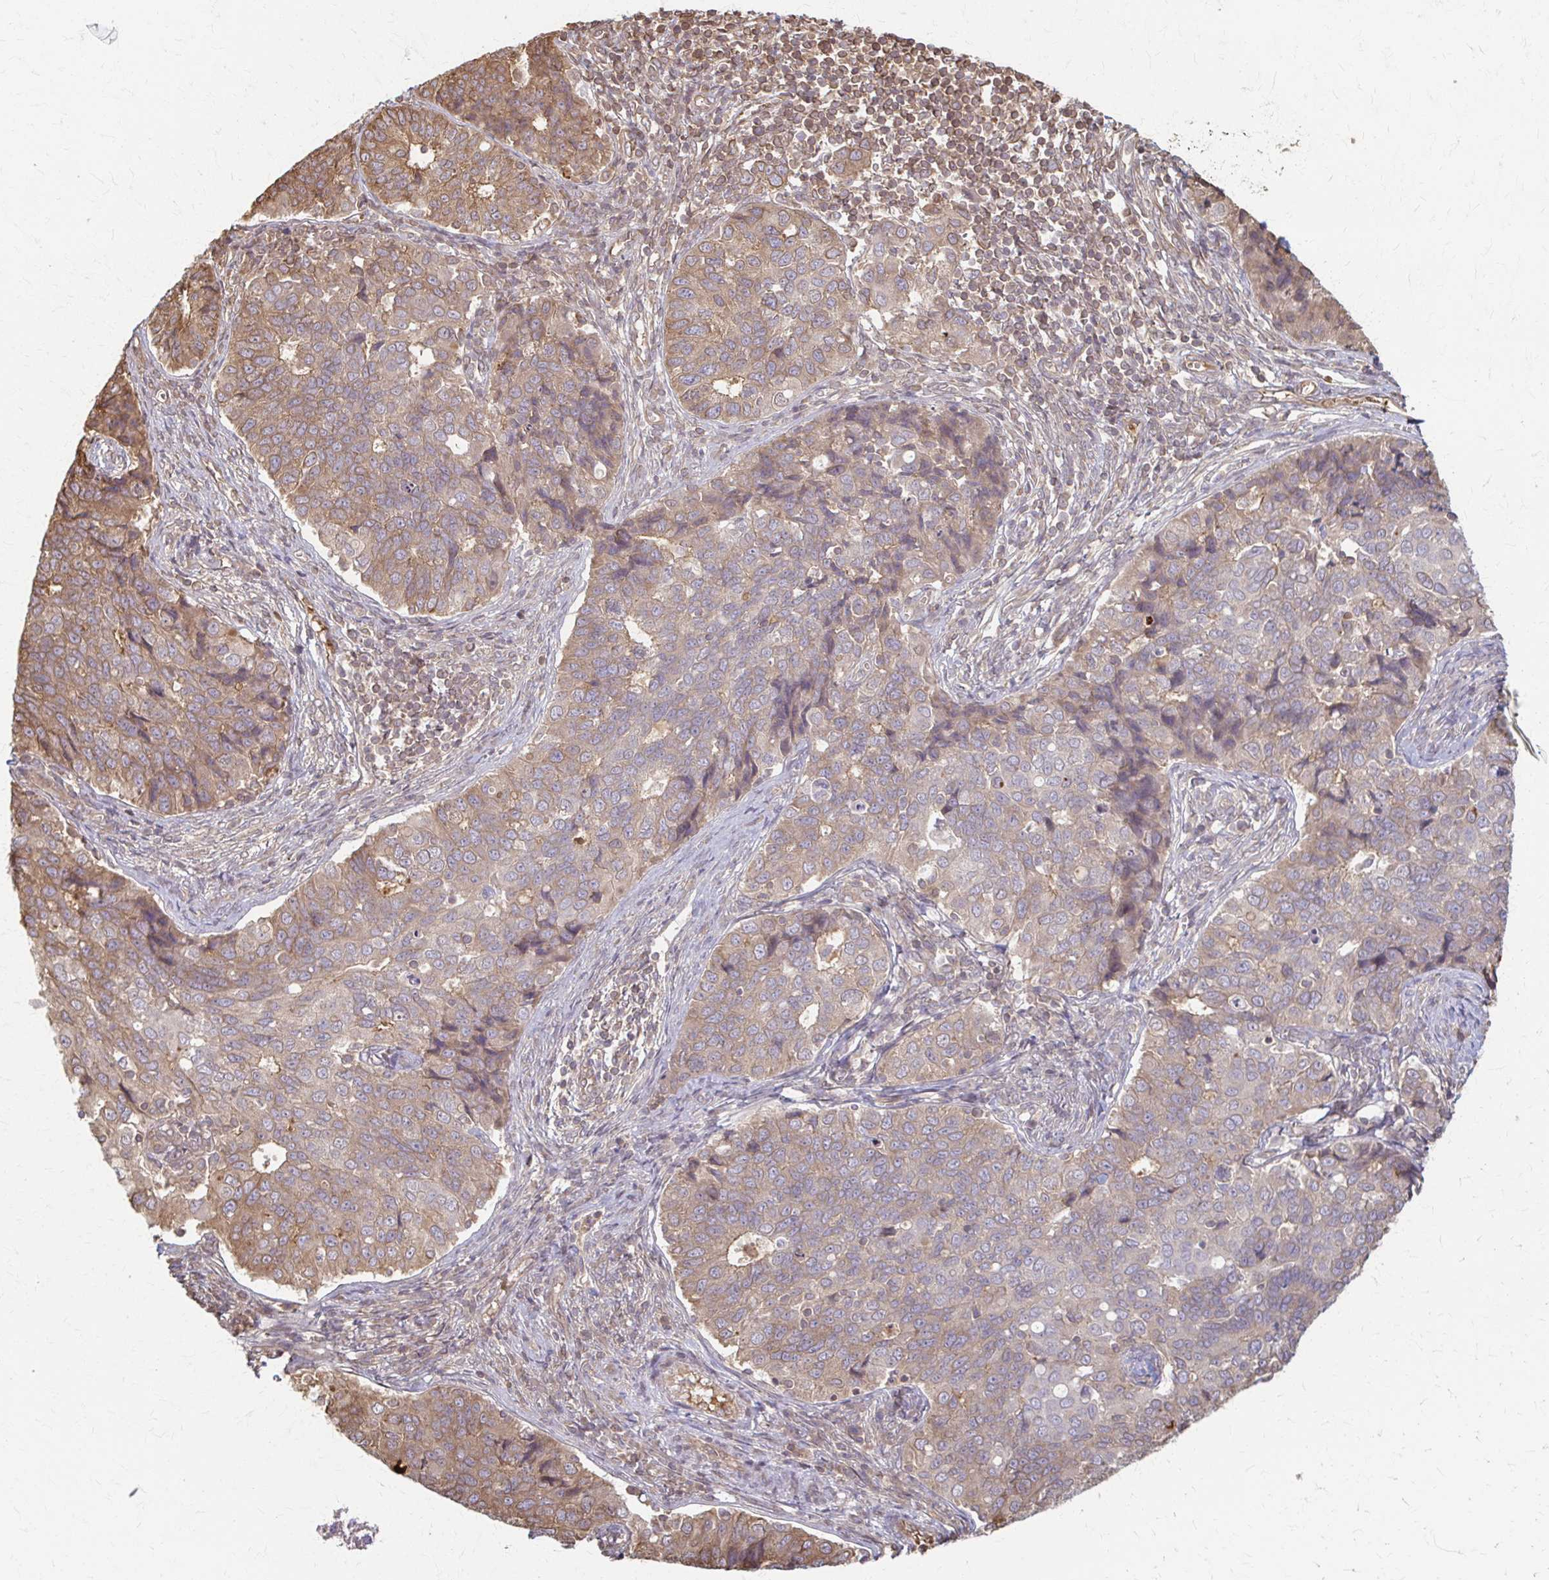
{"staining": {"intensity": "moderate", "quantity": ">75%", "location": "cytoplasmic/membranous"}, "tissue": "endometrial cancer", "cell_type": "Tumor cells", "image_type": "cancer", "snomed": [{"axis": "morphology", "description": "Adenocarcinoma, NOS"}, {"axis": "topography", "description": "Endometrium"}], "caption": "Immunohistochemical staining of human endometrial adenocarcinoma demonstrates moderate cytoplasmic/membranous protein staining in approximately >75% of tumor cells.", "gene": "ARHGAP35", "patient": {"sex": "female", "age": 43}}